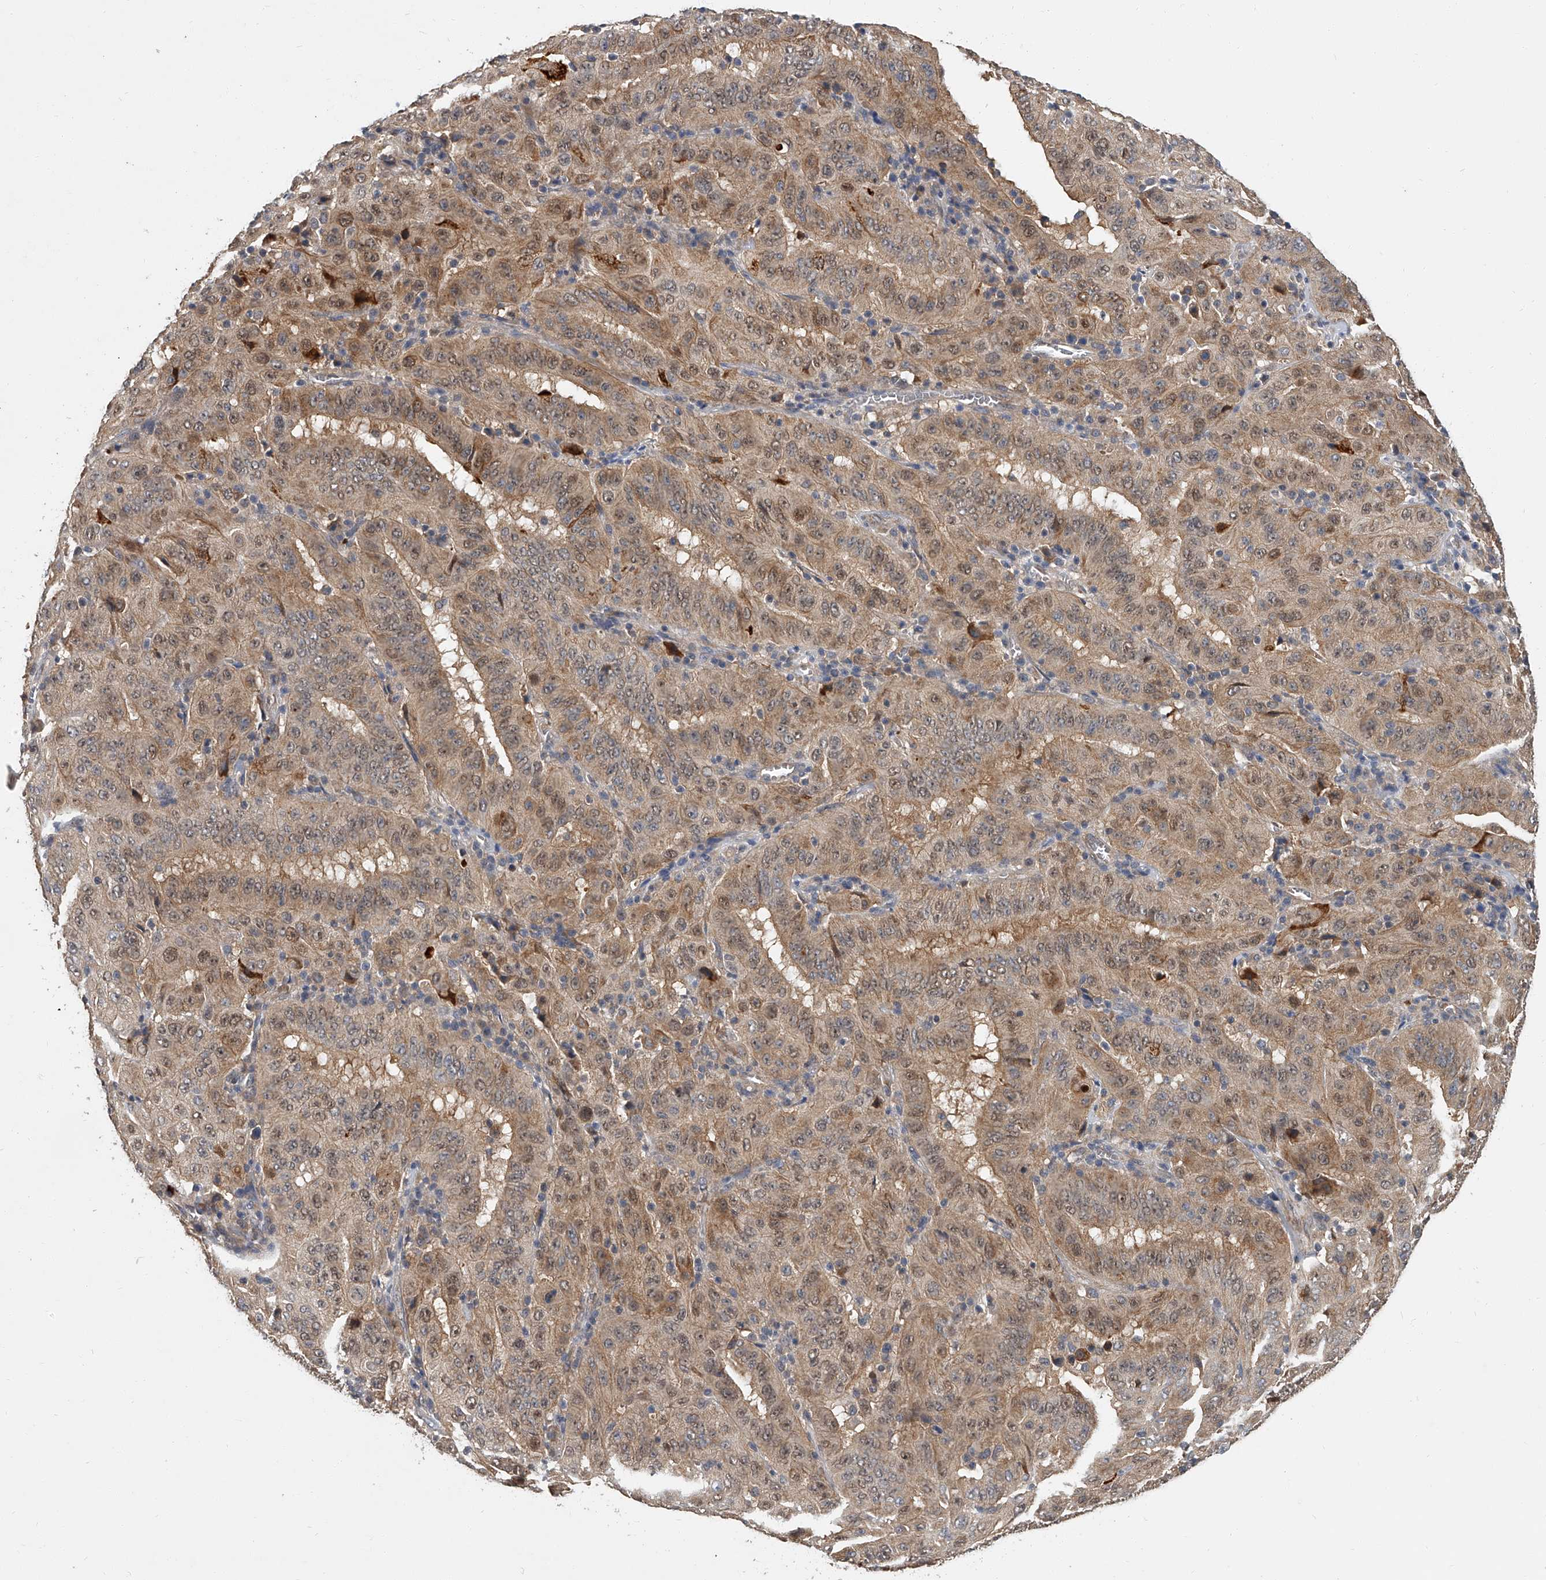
{"staining": {"intensity": "weak", "quantity": ">75%", "location": "cytoplasmic/membranous,nuclear"}, "tissue": "pancreatic cancer", "cell_type": "Tumor cells", "image_type": "cancer", "snomed": [{"axis": "morphology", "description": "Adenocarcinoma, NOS"}, {"axis": "topography", "description": "Pancreas"}], "caption": "The image shows staining of pancreatic cancer (adenocarcinoma), revealing weak cytoplasmic/membranous and nuclear protein expression (brown color) within tumor cells.", "gene": "JAG2", "patient": {"sex": "male", "age": 63}}